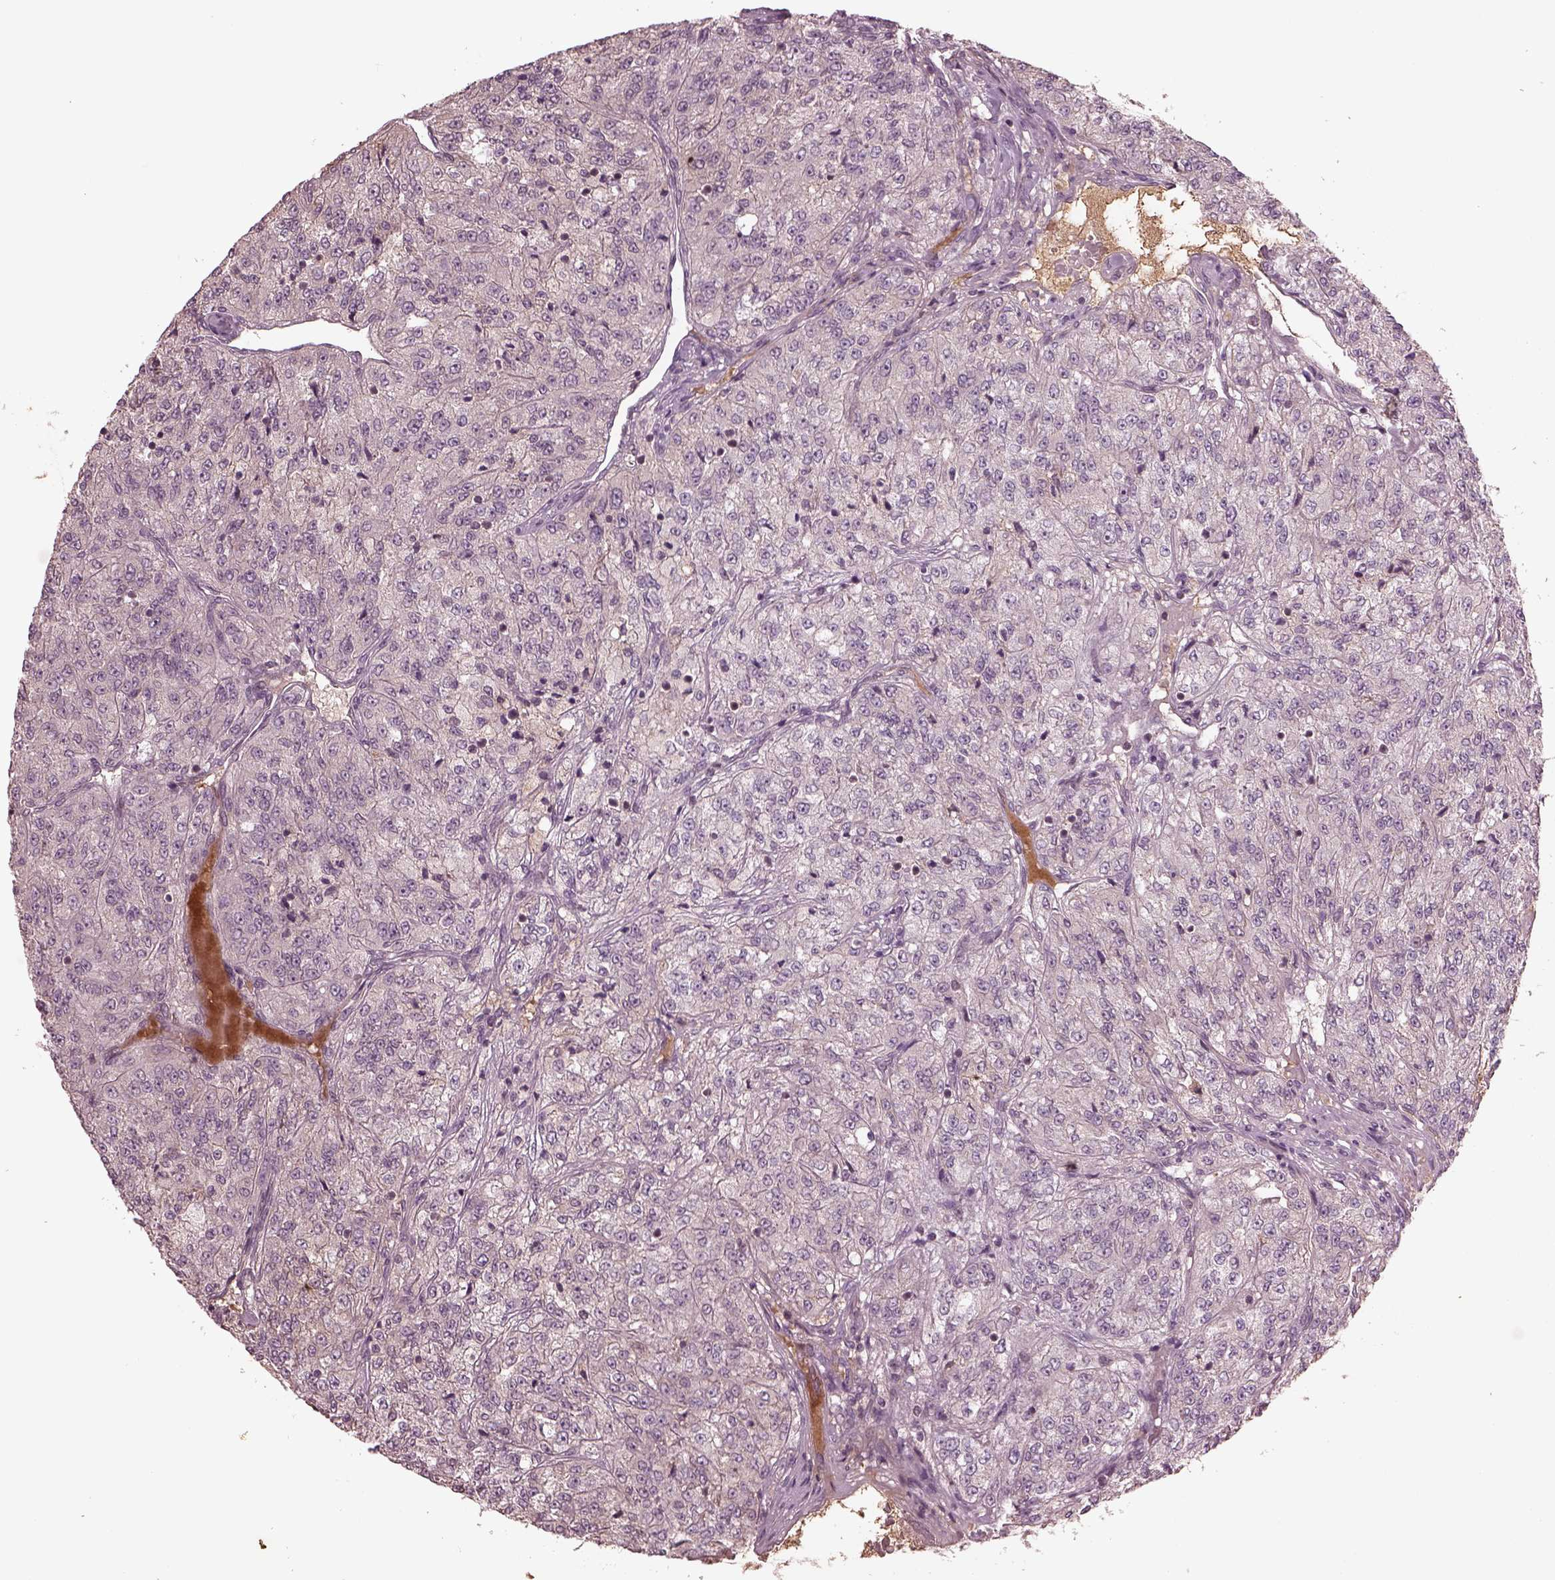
{"staining": {"intensity": "negative", "quantity": "none", "location": "none"}, "tissue": "renal cancer", "cell_type": "Tumor cells", "image_type": "cancer", "snomed": [{"axis": "morphology", "description": "Adenocarcinoma, NOS"}, {"axis": "topography", "description": "Kidney"}], "caption": "IHC photomicrograph of human renal adenocarcinoma stained for a protein (brown), which exhibits no positivity in tumor cells.", "gene": "PTX4", "patient": {"sex": "female", "age": 63}}